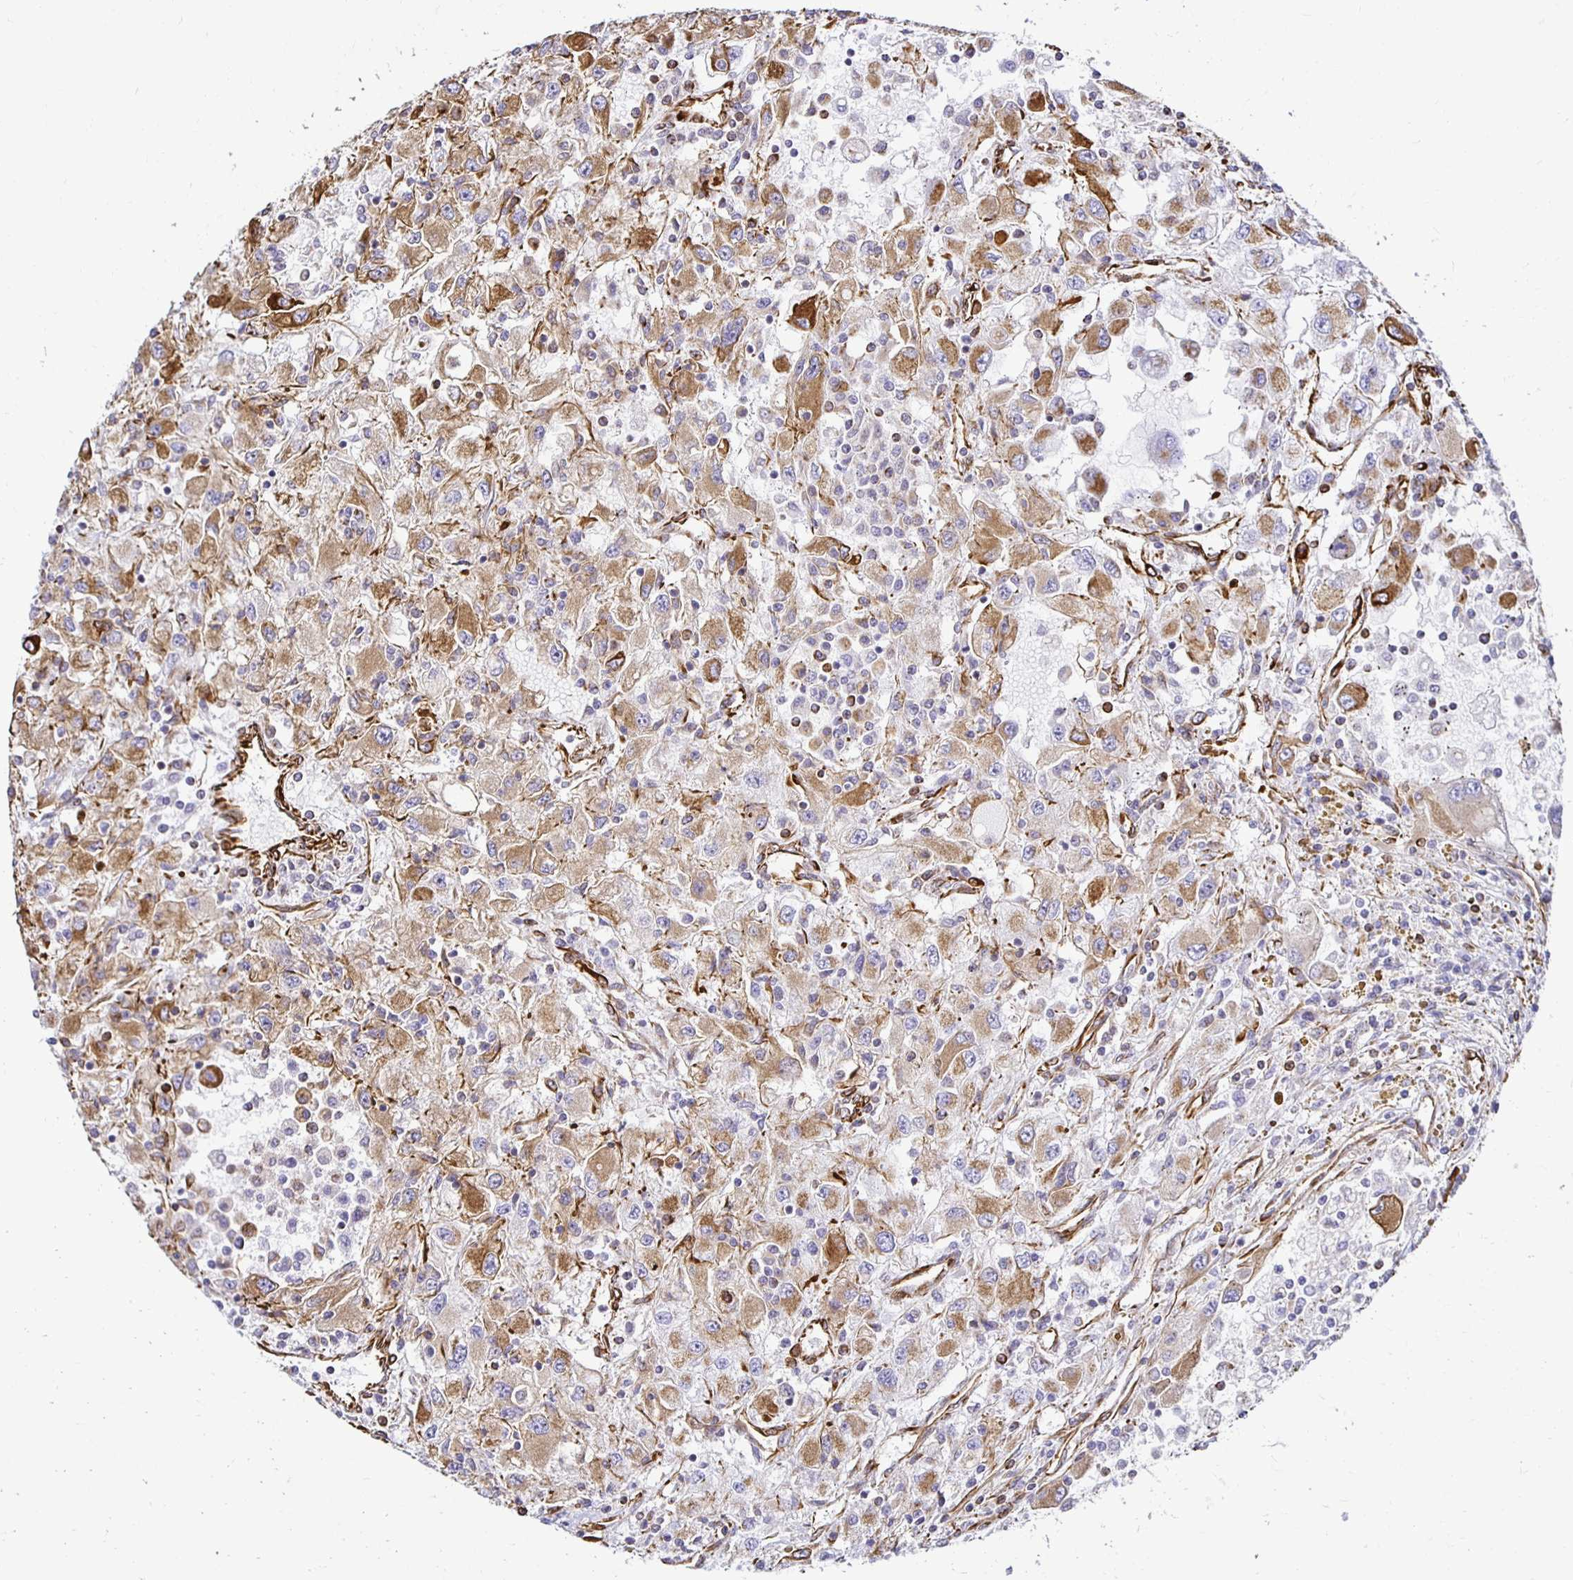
{"staining": {"intensity": "moderate", "quantity": ">75%", "location": "cytoplasmic/membranous"}, "tissue": "renal cancer", "cell_type": "Tumor cells", "image_type": "cancer", "snomed": [{"axis": "morphology", "description": "Adenocarcinoma, NOS"}, {"axis": "topography", "description": "Kidney"}], "caption": "Protein staining of renal cancer (adenocarcinoma) tissue displays moderate cytoplasmic/membranous positivity in approximately >75% of tumor cells. The protein of interest is shown in brown color, while the nuclei are stained blue.", "gene": "PLAAT2", "patient": {"sex": "female", "age": 67}}